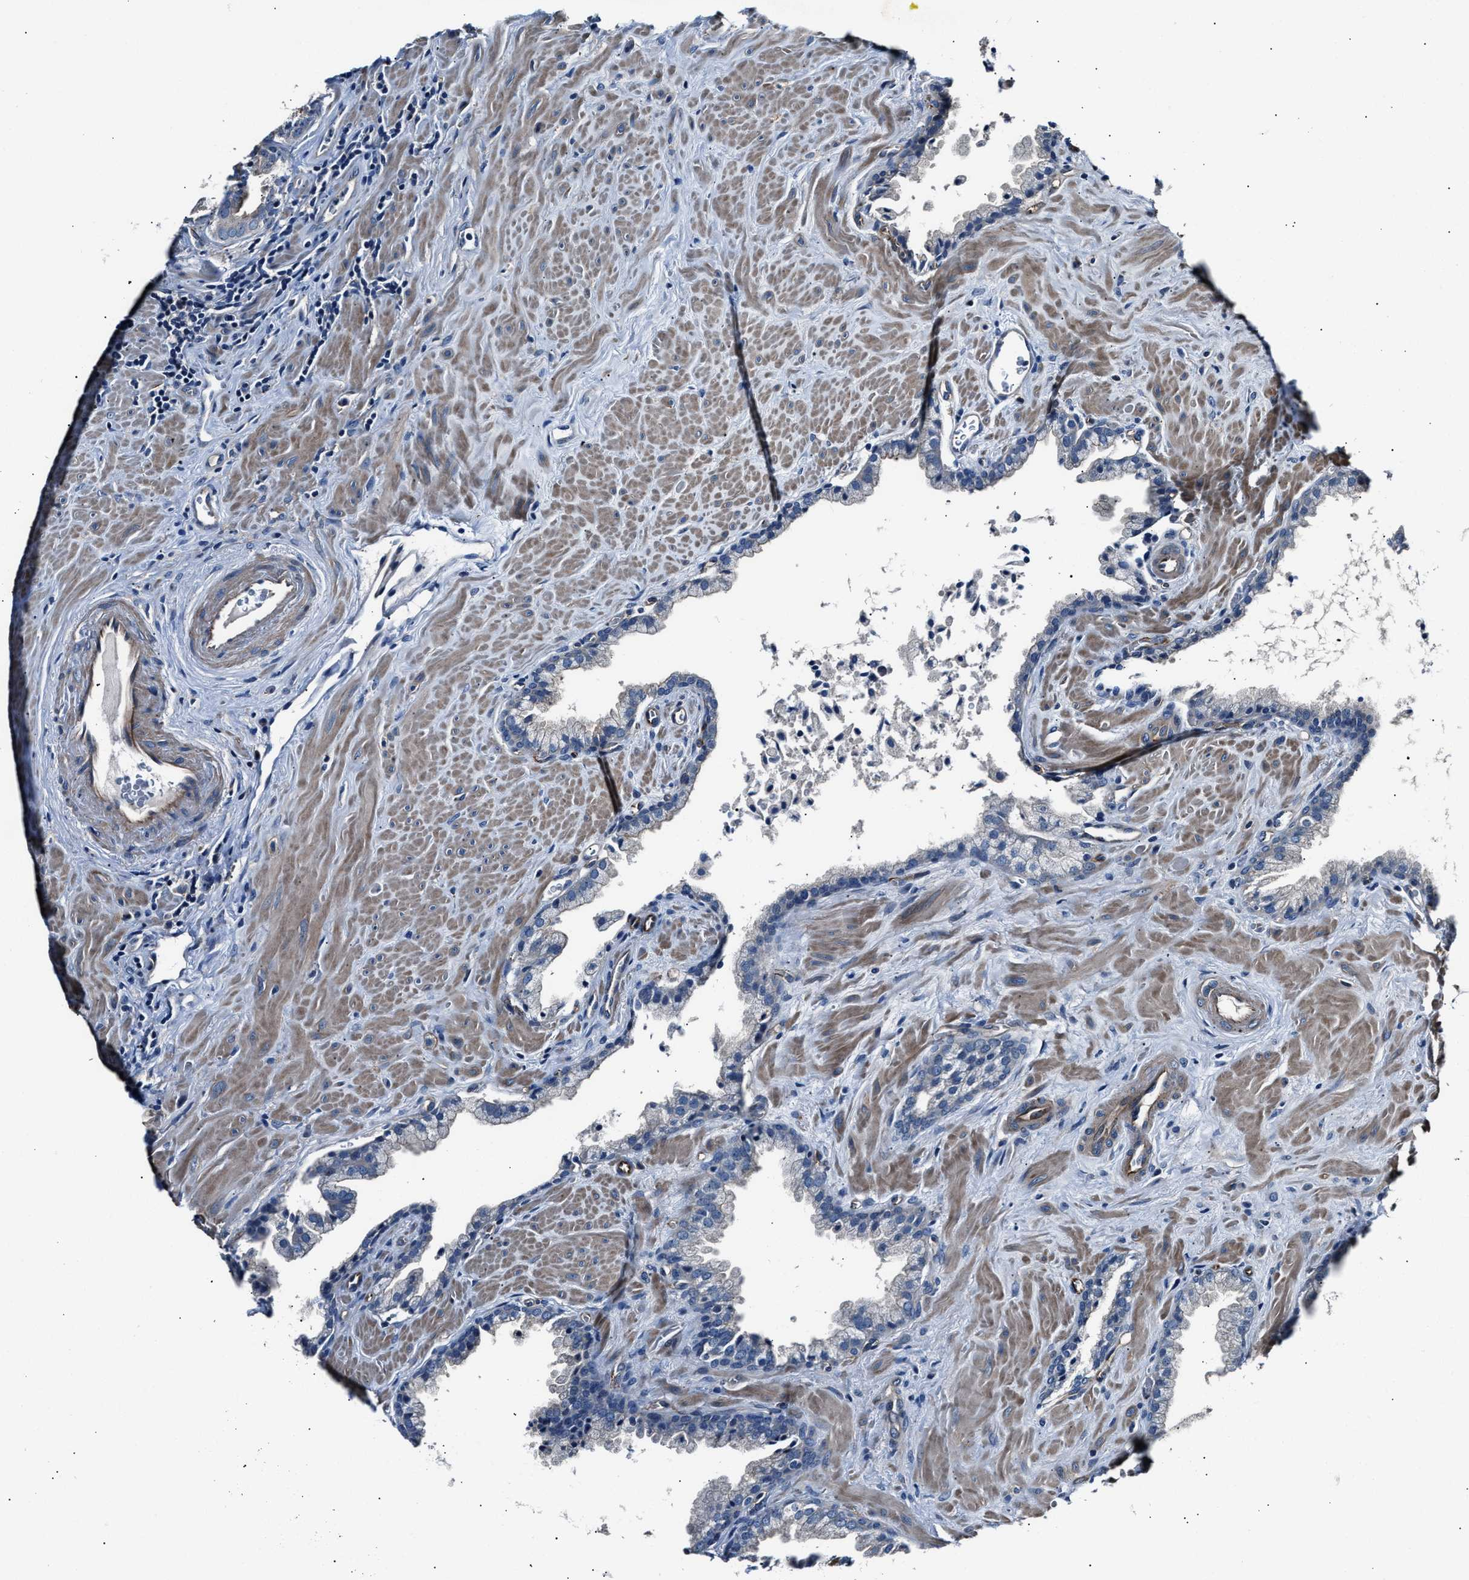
{"staining": {"intensity": "negative", "quantity": "none", "location": "none"}, "tissue": "prostate cancer", "cell_type": "Tumor cells", "image_type": "cancer", "snomed": [{"axis": "morphology", "description": "Adenocarcinoma, Low grade"}, {"axis": "topography", "description": "Prostate"}], "caption": "Tumor cells are negative for protein expression in human prostate low-grade adenocarcinoma.", "gene": "MPDZ", "patient": {"sex": "male", "age": 71}}